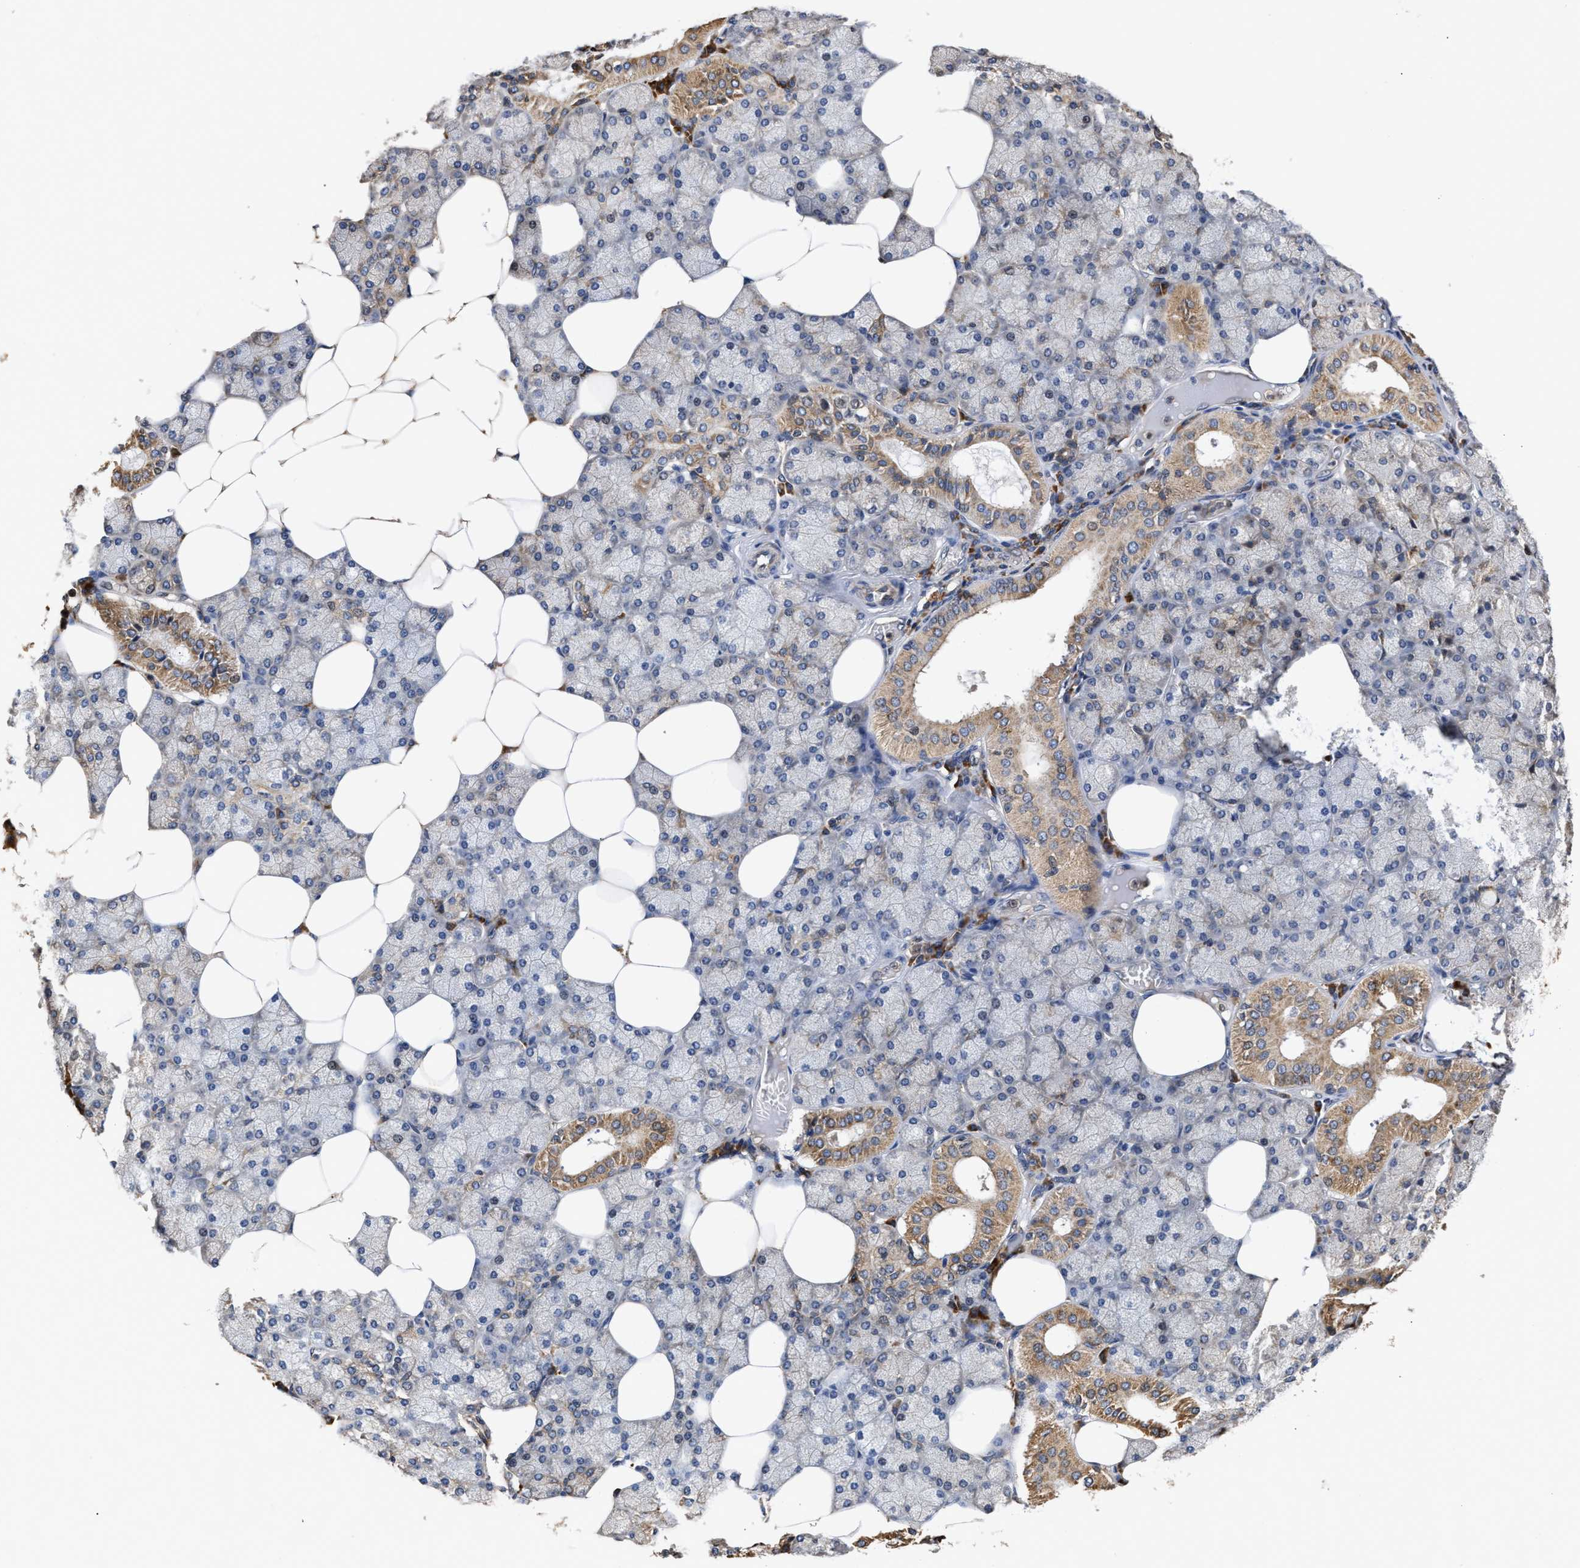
{"staining": {"intensity": "moderate", "quantity": "25%-75%", "location": "cytoplasmic/membranous"}, "tissue": "salivary gland", "cell_type": "Glandular cells", "image_type": "normal", "snomed": [{"axis": "morphology", "description": "Normal tissue, NOS"}, {"axis": "topography", "description": "Salivary gland"}], "caption": "The histopathology image demonstrates immunohistochemical staining of normal salivary gland. There is moderate cytoplasmic/membranous staining is identified in about 25%-75% of glandular cells. The staining was performed using DAB (3,3'-diaminobenzidine), with brown indicating positive protein expression. Nuclei are stained blue with hematoxylin.", "gene": "GOSR1", "patient": {"sex": "male", "age": 62}}